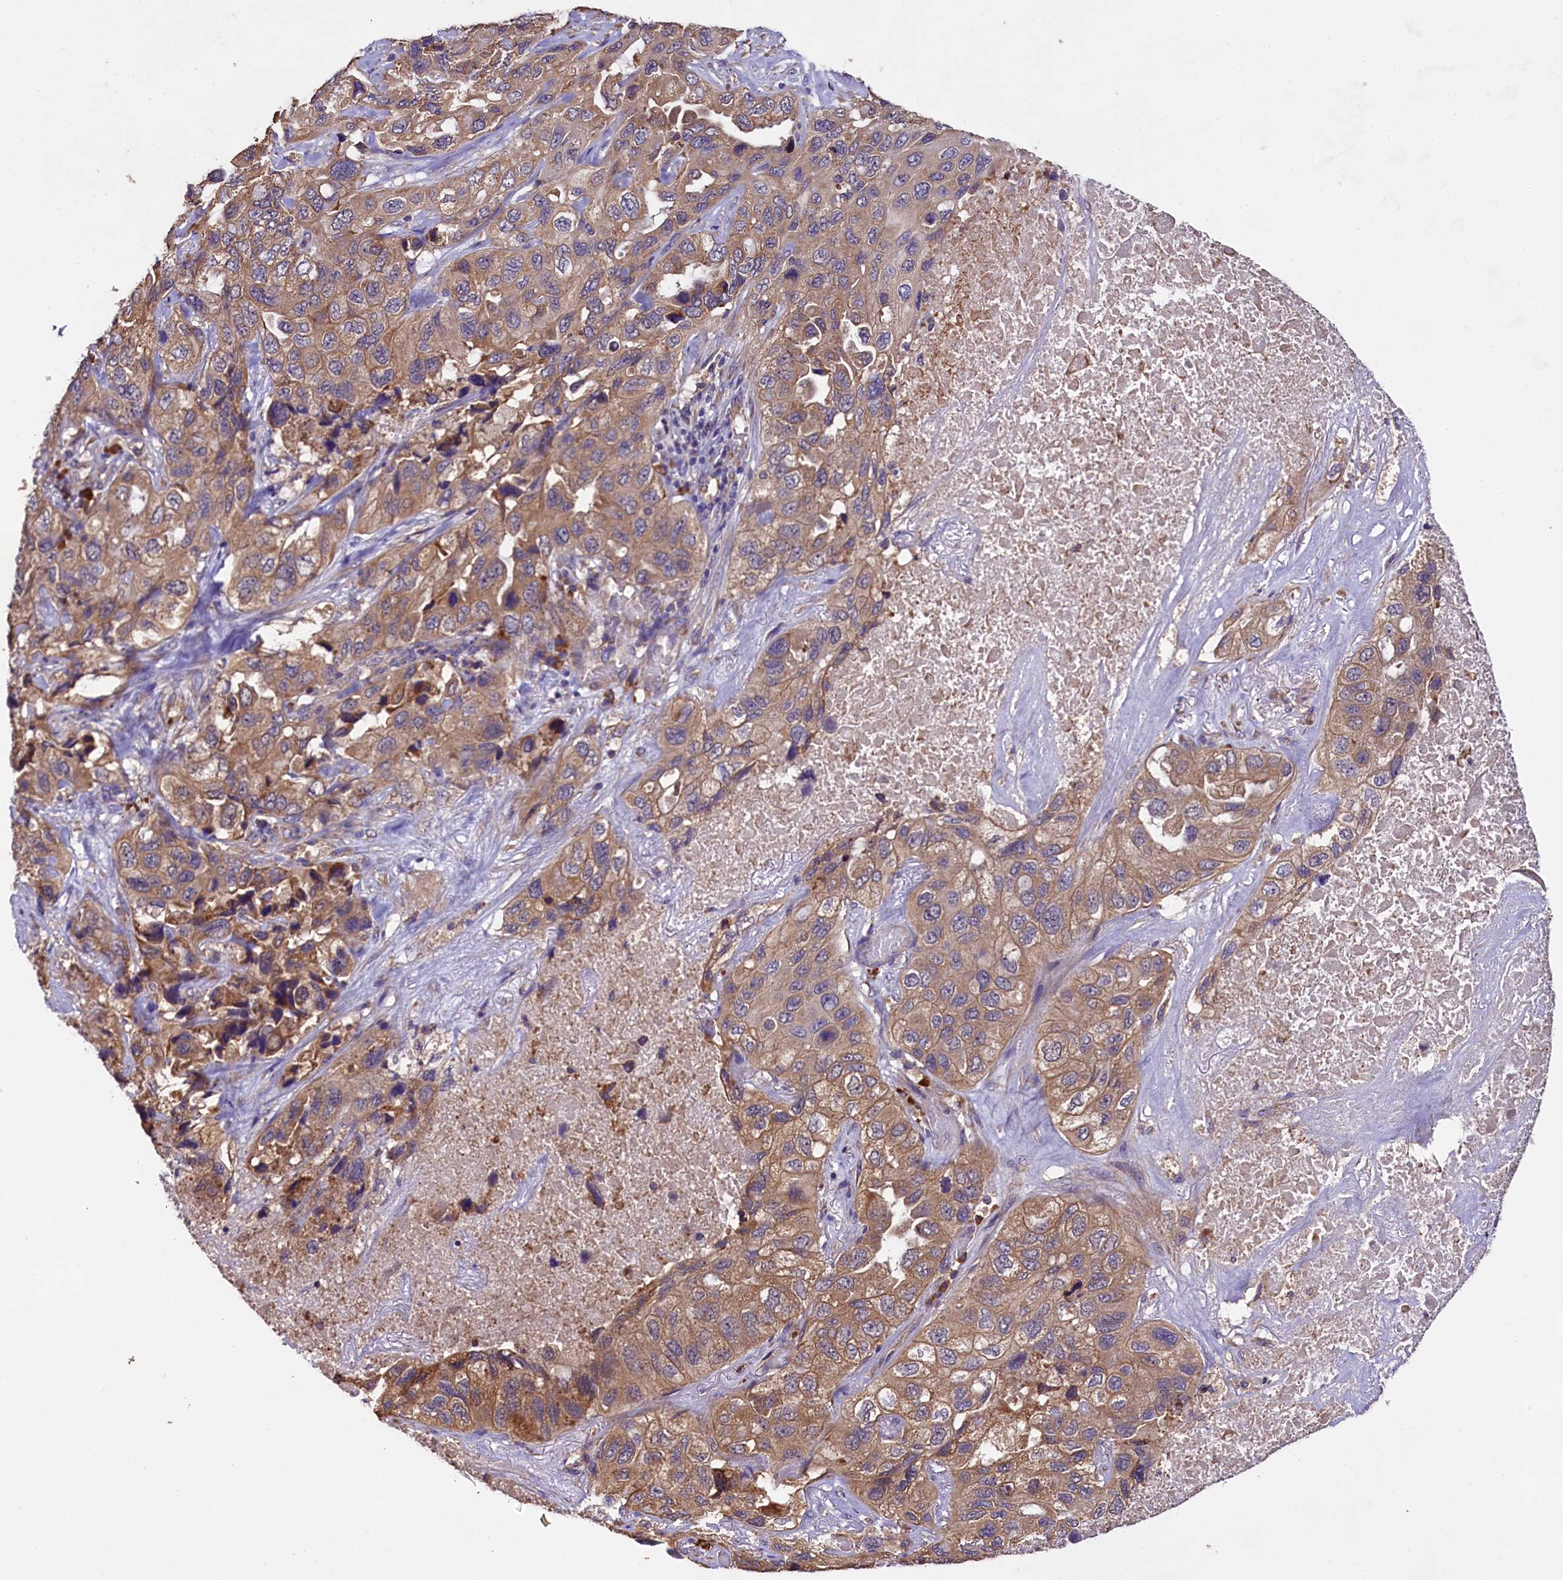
{"staining": {"intensity": "moderate", "quantity": ">75%", "location": "cytoplasmic/membranous"}, "tissue": "lung cancer", "cell_type": "Tumor cells", "image_type": "cancer", "snomed": [{"axis": "morphology", "description": "Squamous cell carcinoma, NOS"}, {"axis": "topography", "description": "Lung"}], "caption": "Brown immunohistochemical staining in human lung cancer (squamous cell carcinoma) exhibits moderate cytoplasmic/membranous staining in approximately >75% of tumor cells. (DAB = brown stain, brightfield microscopy at high magnification).", "gene": "ENKD1", "patient": {"sex": "female", "age": 73}}